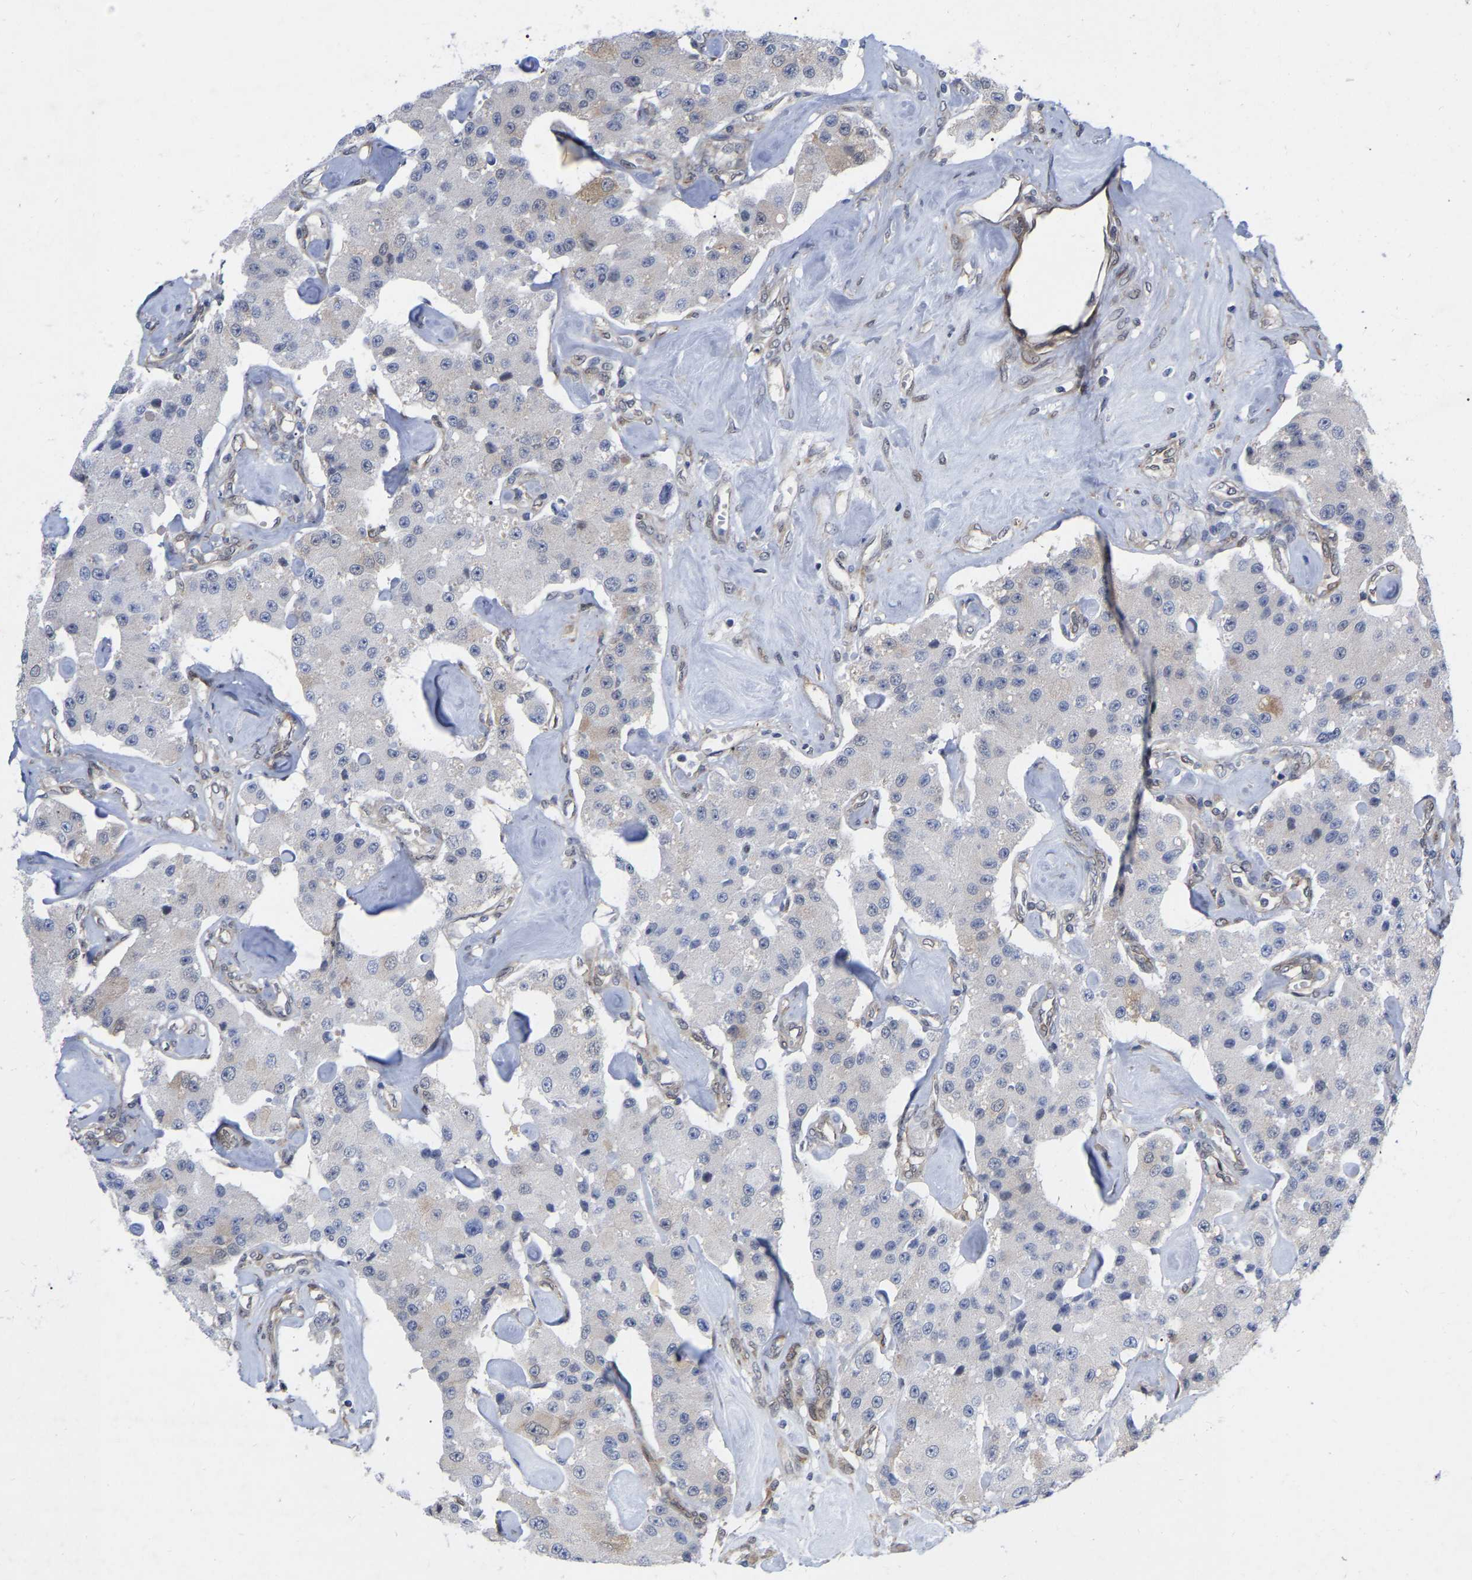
{"staining": {"intensity": "weak", "quantity": "<25%", "location": "cytoplasmic/membranous"}, "tissue": "carcinoid", "cell_type": "Tumor cells", "image_type": "cancer", "snomed": [{"axis": "morphology", "description": "Carcinoid, malignant, NOS"}, {"axis": "topography", "description": "Pancreas"}], "caption": "Micrograph shows no protein expression in tumor cells of carcinoid tissue.", "gene": "UBE4B", "patient": {"sex": "male", "age": 41}}